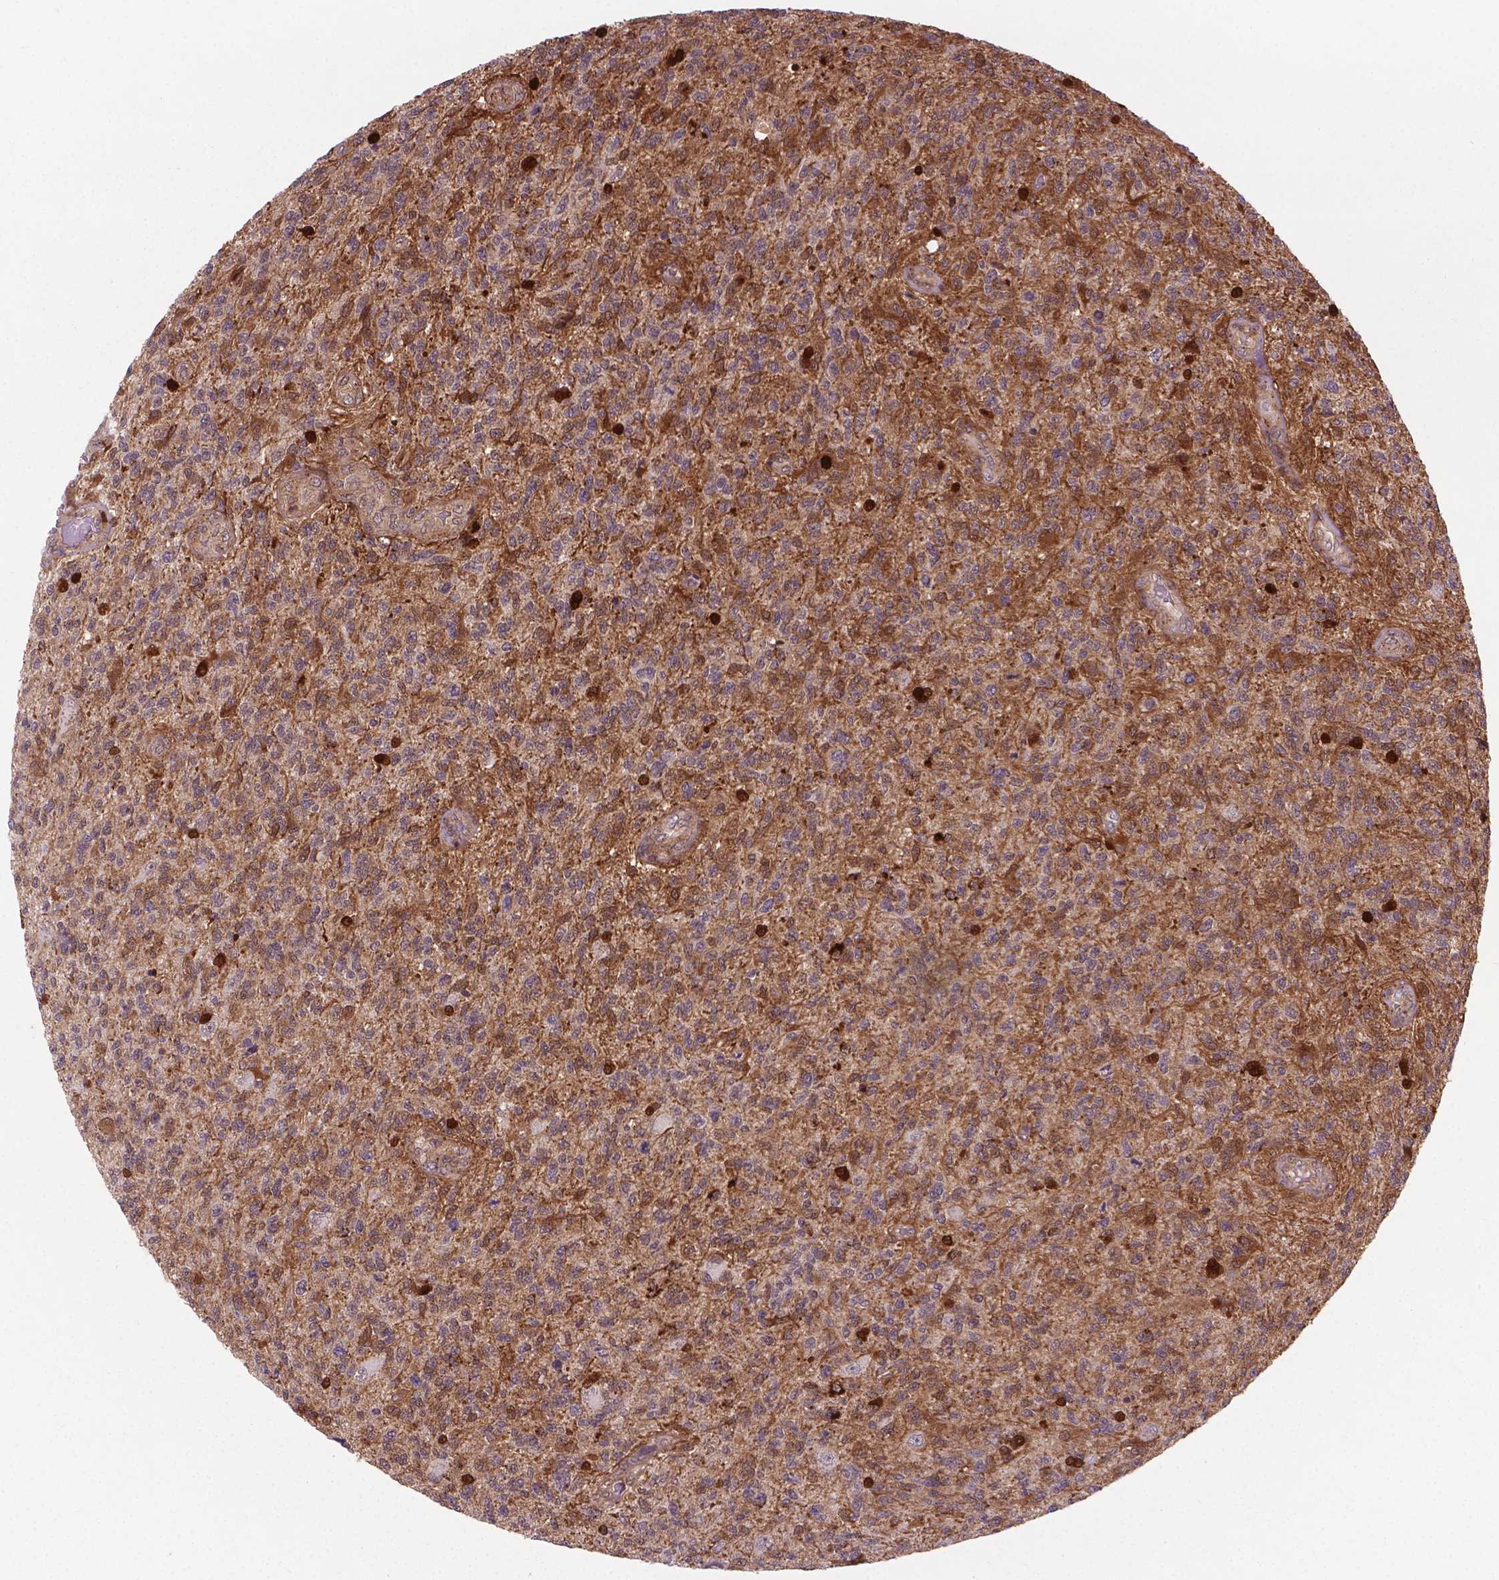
{"staining": {"intensity": "moderate", "quantity": "25%-75%", "location": "cytoplasmic/membranous,nuclear"}, "tissue": "glioma", "cell_type": "Tumor cells", "image_type": "cancer", "snomed": [{"axis": "morphology", "description": "Glioma, malignant, High grade"}, {"axis": "topography", "description": "Brain"}], "caption": "Tumor cells demonstrate medium levels of moderate cytoplasmic/membranous and nuclear expression in about 25%-75% of cells in glioma.", "gene": "PLIN3", "patient": {"sex": "male", "age": 56}}